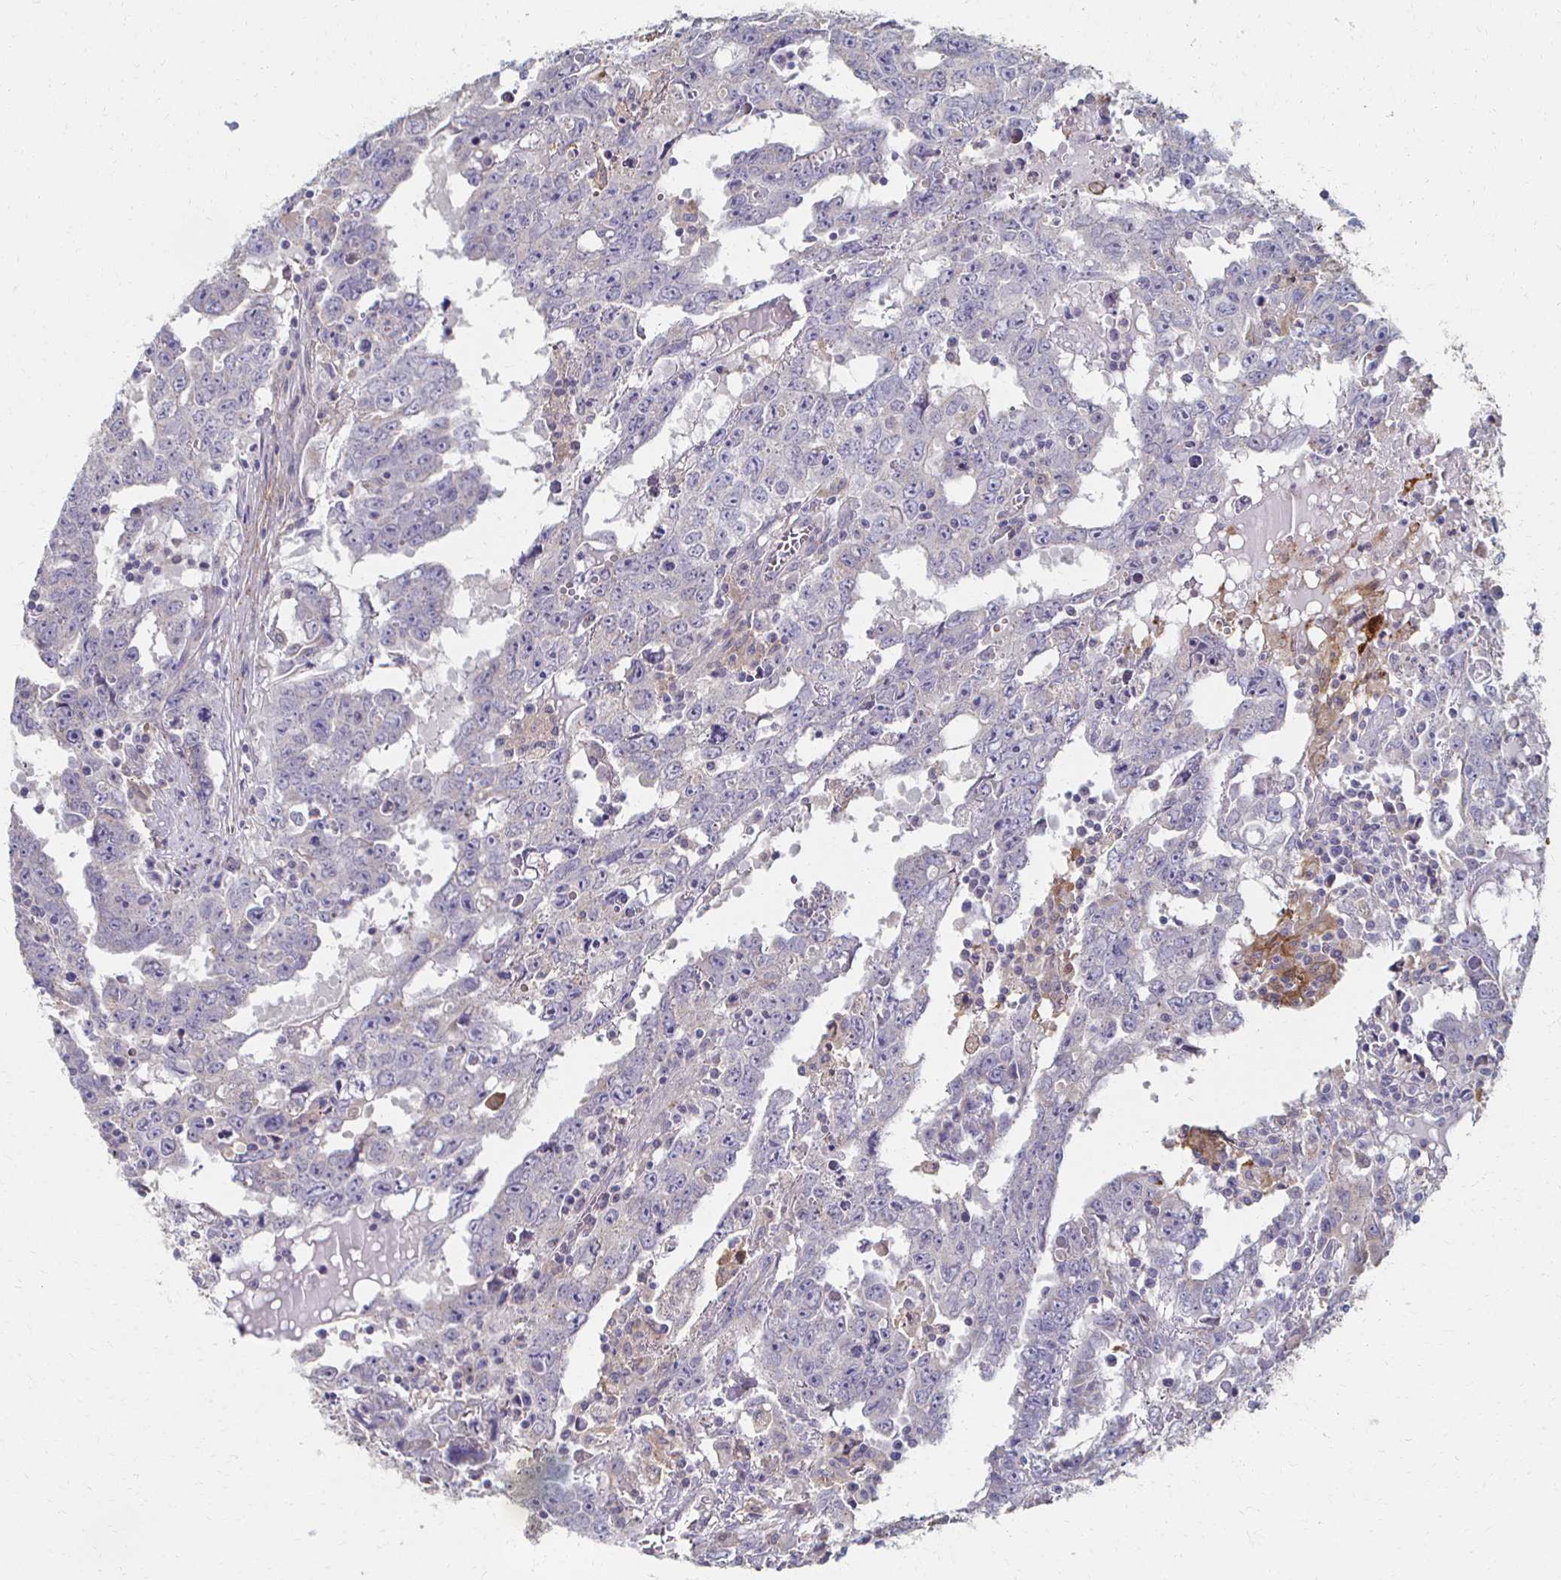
{"staining": {"intensity": "negative", "quantity": "none", "location": "none"}, "tissue": "testis cancer", "cell_type": "Tumor cells", "image_type": "cancer", "snomed": [{"axis": "morphology", "description": "Carcinoma, Embryonal, NOS"}, {"axis": "topography", "description": "Testis"}], "caption": "Immunohistochemical staining of human embryonal carcinoma (testis) demonstrates no significant positivity in tumor cells.", "gene": "CX3CR1", "patient": {"sex": "male", "age": 22}}